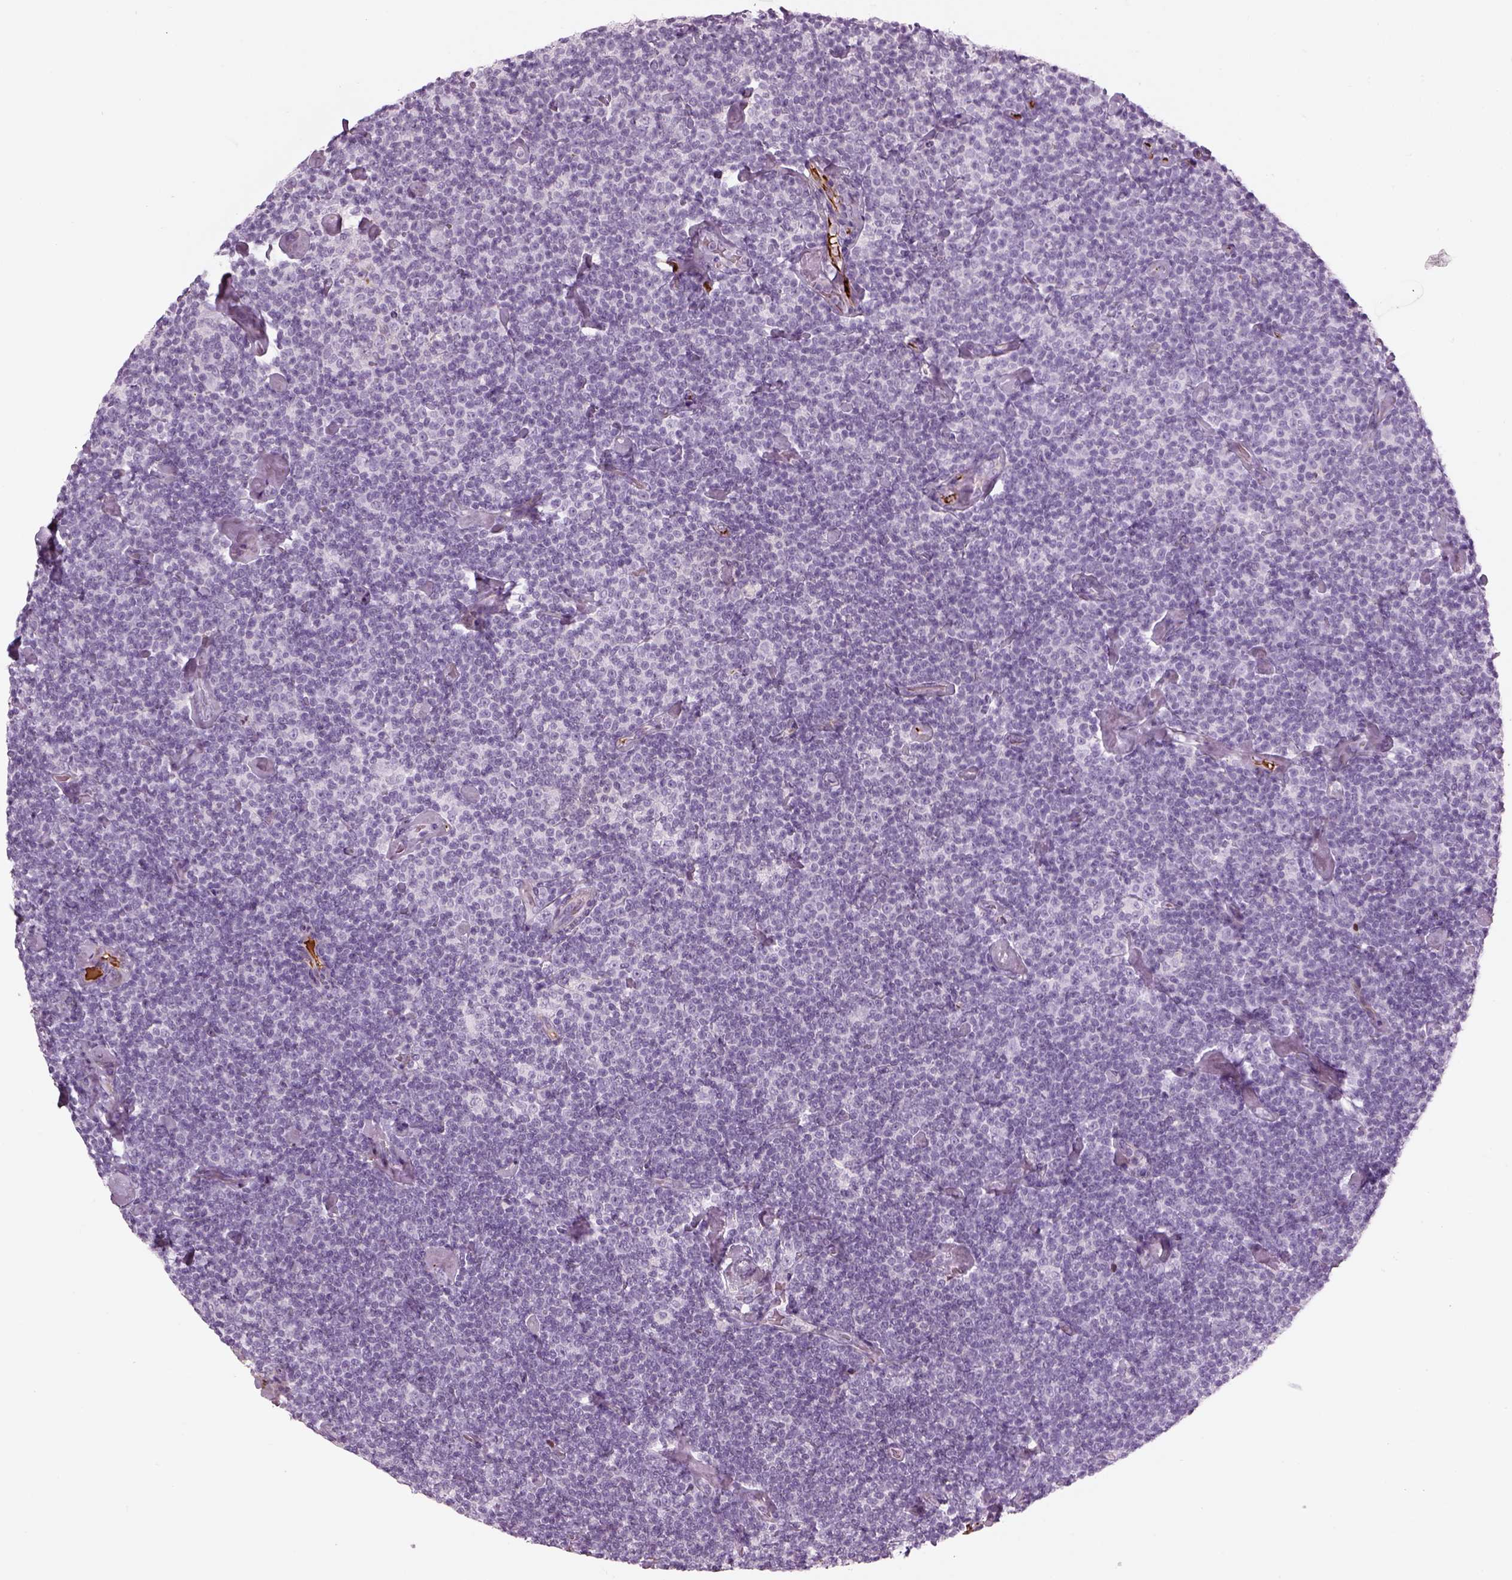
{"staining": {"intensity": "negative", "quantity": "none", "location": "none"}, "tissue": "lymphoma", "cell_type": "Tumor cells", "image_type": "cancer", "snomed": [{"axis": "morphology", "description": "Malignant lymphoma, non-Hodgkin's type, Low grade"}, {"axis": "topography", "description": "Lymph node"}], "caption": "Lymphoma was stained to show a protein in brown. There is no significant staining in tumor cells.", "gene": "PABPC1L2B", "patient": {"sex": "male", "age": 81}}